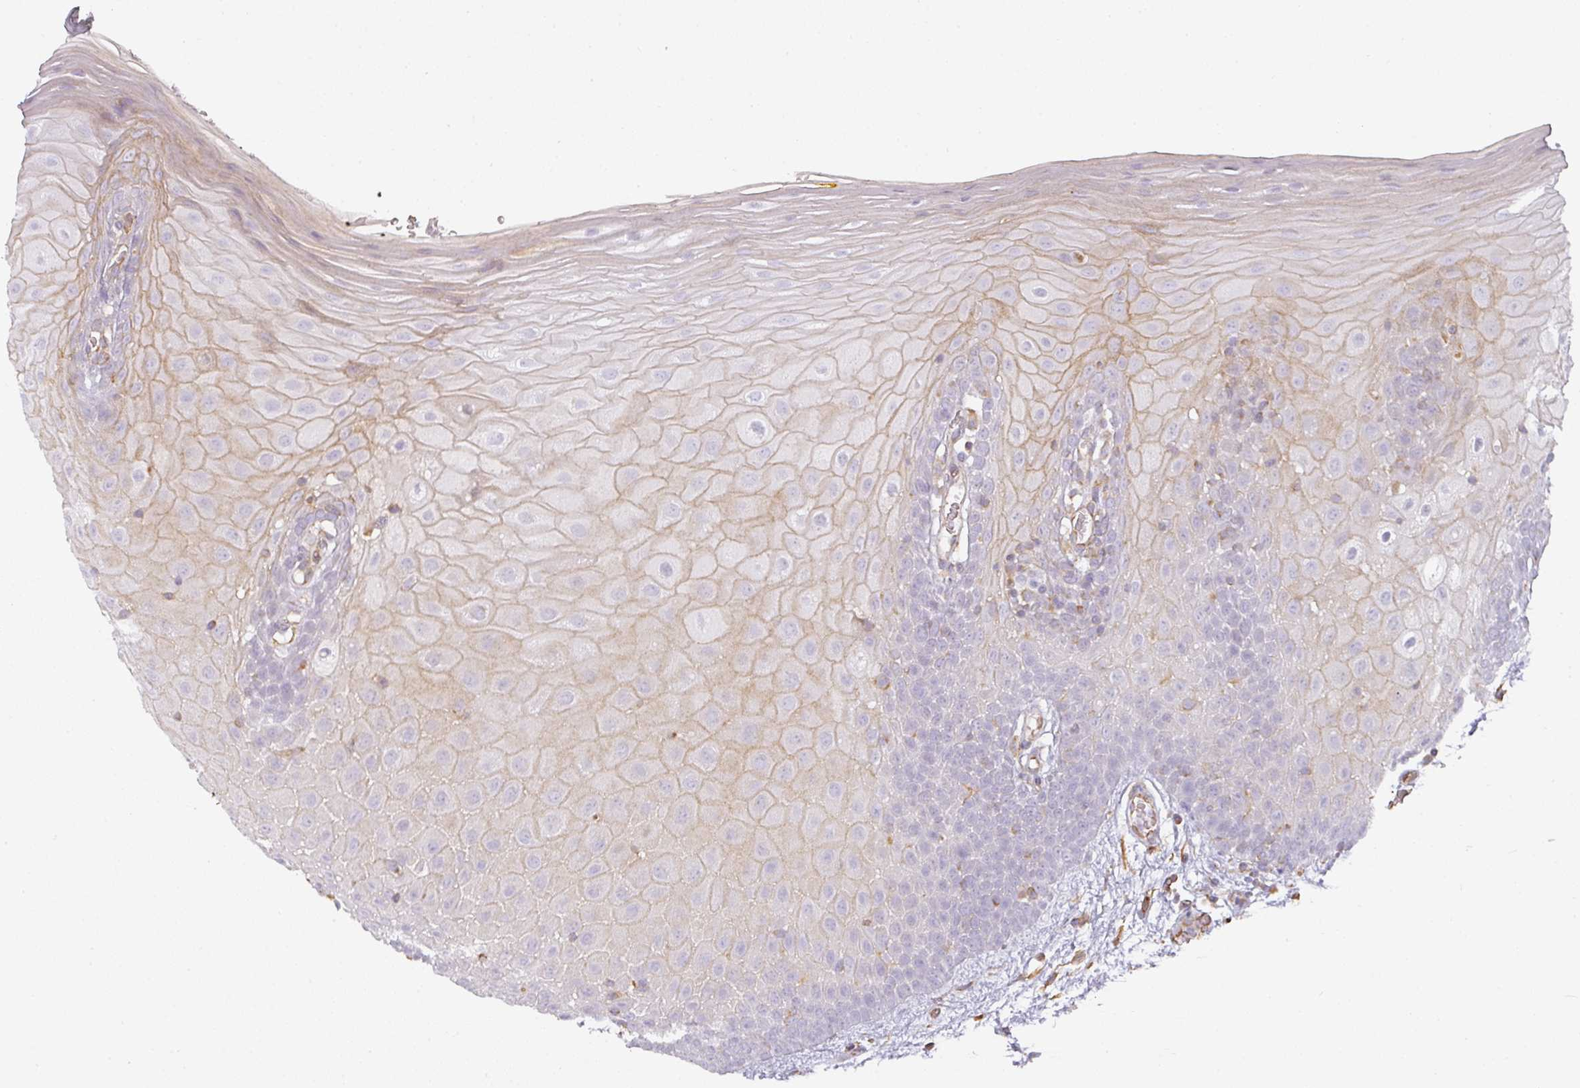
{"staining": {"intensity": "weak", "quantity": "25%-75%", "location": "cytoplasmic/membranous"}, "tissue": "oral mucosa", "cell_type": "Squamous epithelial cells", "image_type": "normal", "snomed": [{"axis": "morphology", "description": "Normal tissue, NOS"}, {"axis": "morphology", "description": "Squamous cell carcinoma, NOS"}, {"axis": "topography", "description": "Oral tissue"}, {"axis": "topography", "description": "Tounge, NOS"}, {"axis": "topography", "description": "Head-Neck"}], "caption": "A histopathology image showing weak cytoplasmic/membranous staining in about 25%-75% of squamous epithelial cells in normal oral mucosa, as visualized by brown immunohistochemical staining.", "gene": "ATP8B2", "patient": {"sex": "male", "age": 76}}